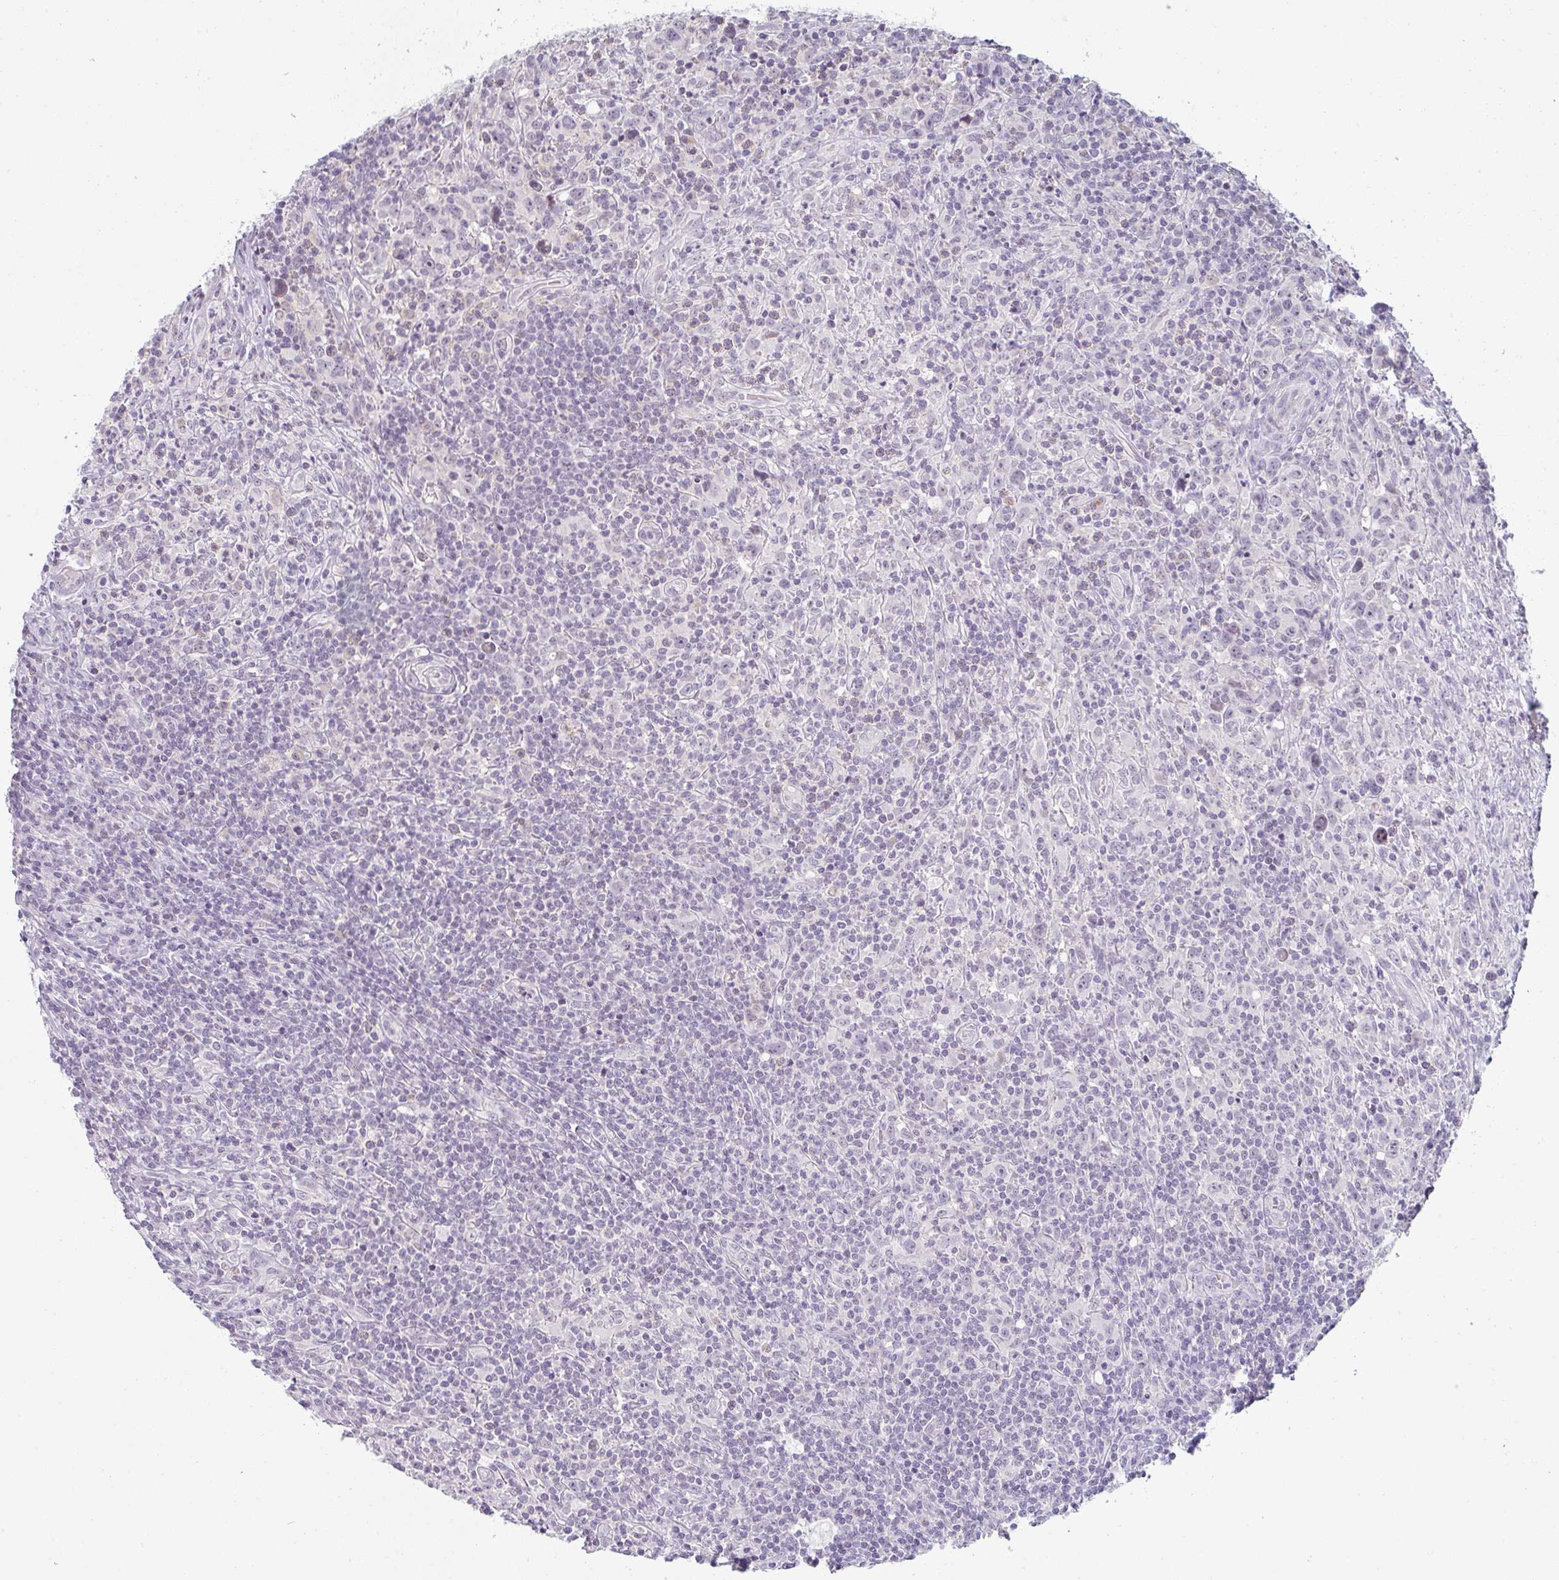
{"staining": {"intensity": "negative", "quantity": "none", "location": "none"}, "tissue": "lymphoma", "cell_type": "Tumor cells", "image_type": "cancer", "snomed": [{"axis": "morphology", "description": "Hodgkin's disease, NOS"}, {"axis": "topography", "description": "Lymph node"}], "caption": "Image shows no significant protein expression in tumor cells of Hodgkin's disease.", "gene": "PPFIA4", "patient": {"sex": "female", "age": 18}}